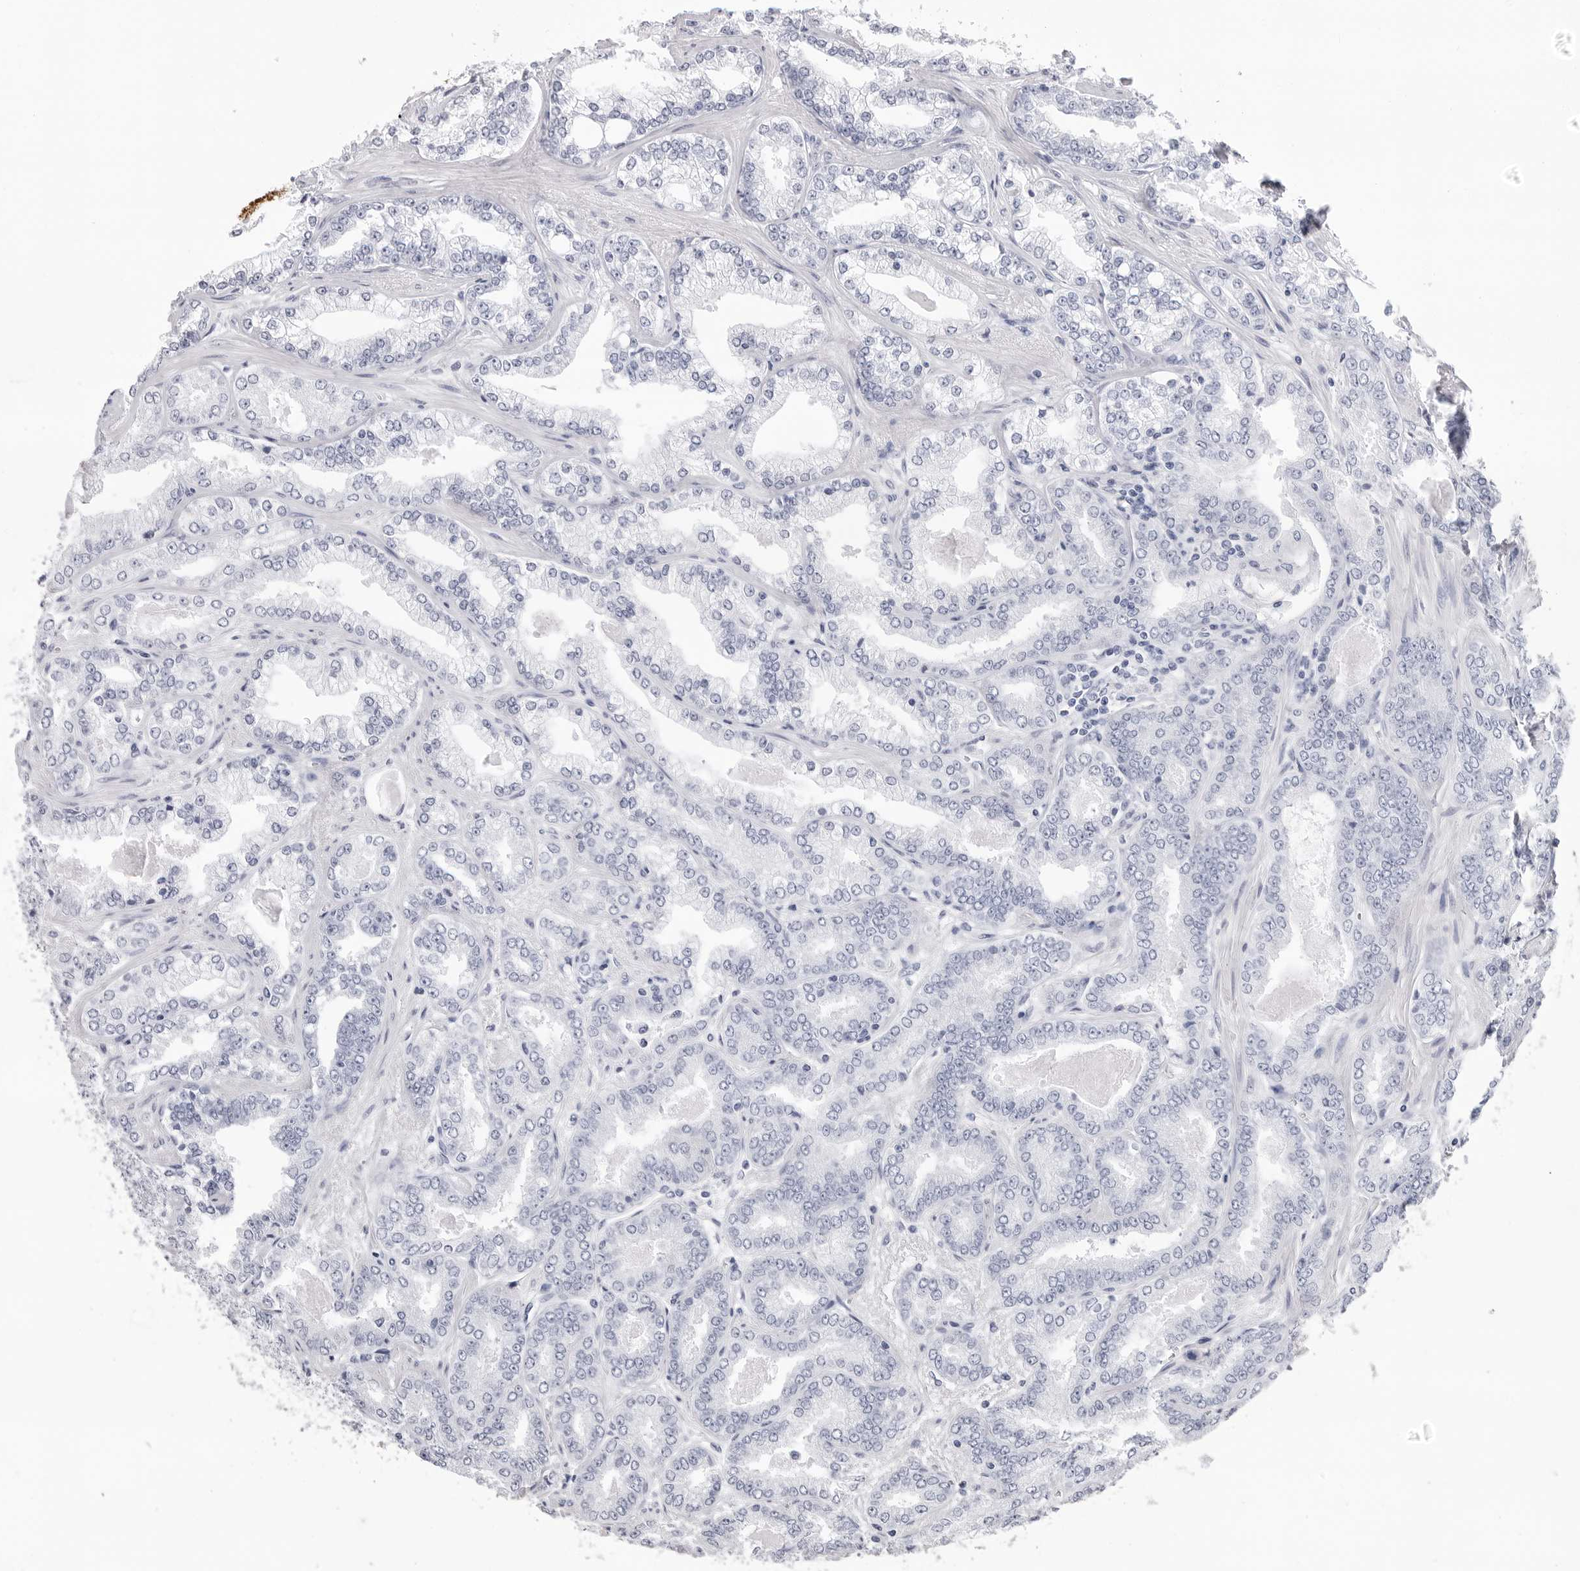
{"staining": {"intensity": "negative", "quantity": "none", "location": "none"}, "tissue": "prostate cancer", "cell_type": "Tumor cells", "image_type": "cancer", "snomed": [{"axis": "morphology", "description": "Adenocarcinoma, High grade"}, {"axis": "topography", "description": "Prostate"}], "caption": "Micrograph shows no protein expression in tumor cells of high-grade adenocarcinoma (prostate) tissue.", "gene": "CST2", "patient": {"sex": "male", "age": 71}}